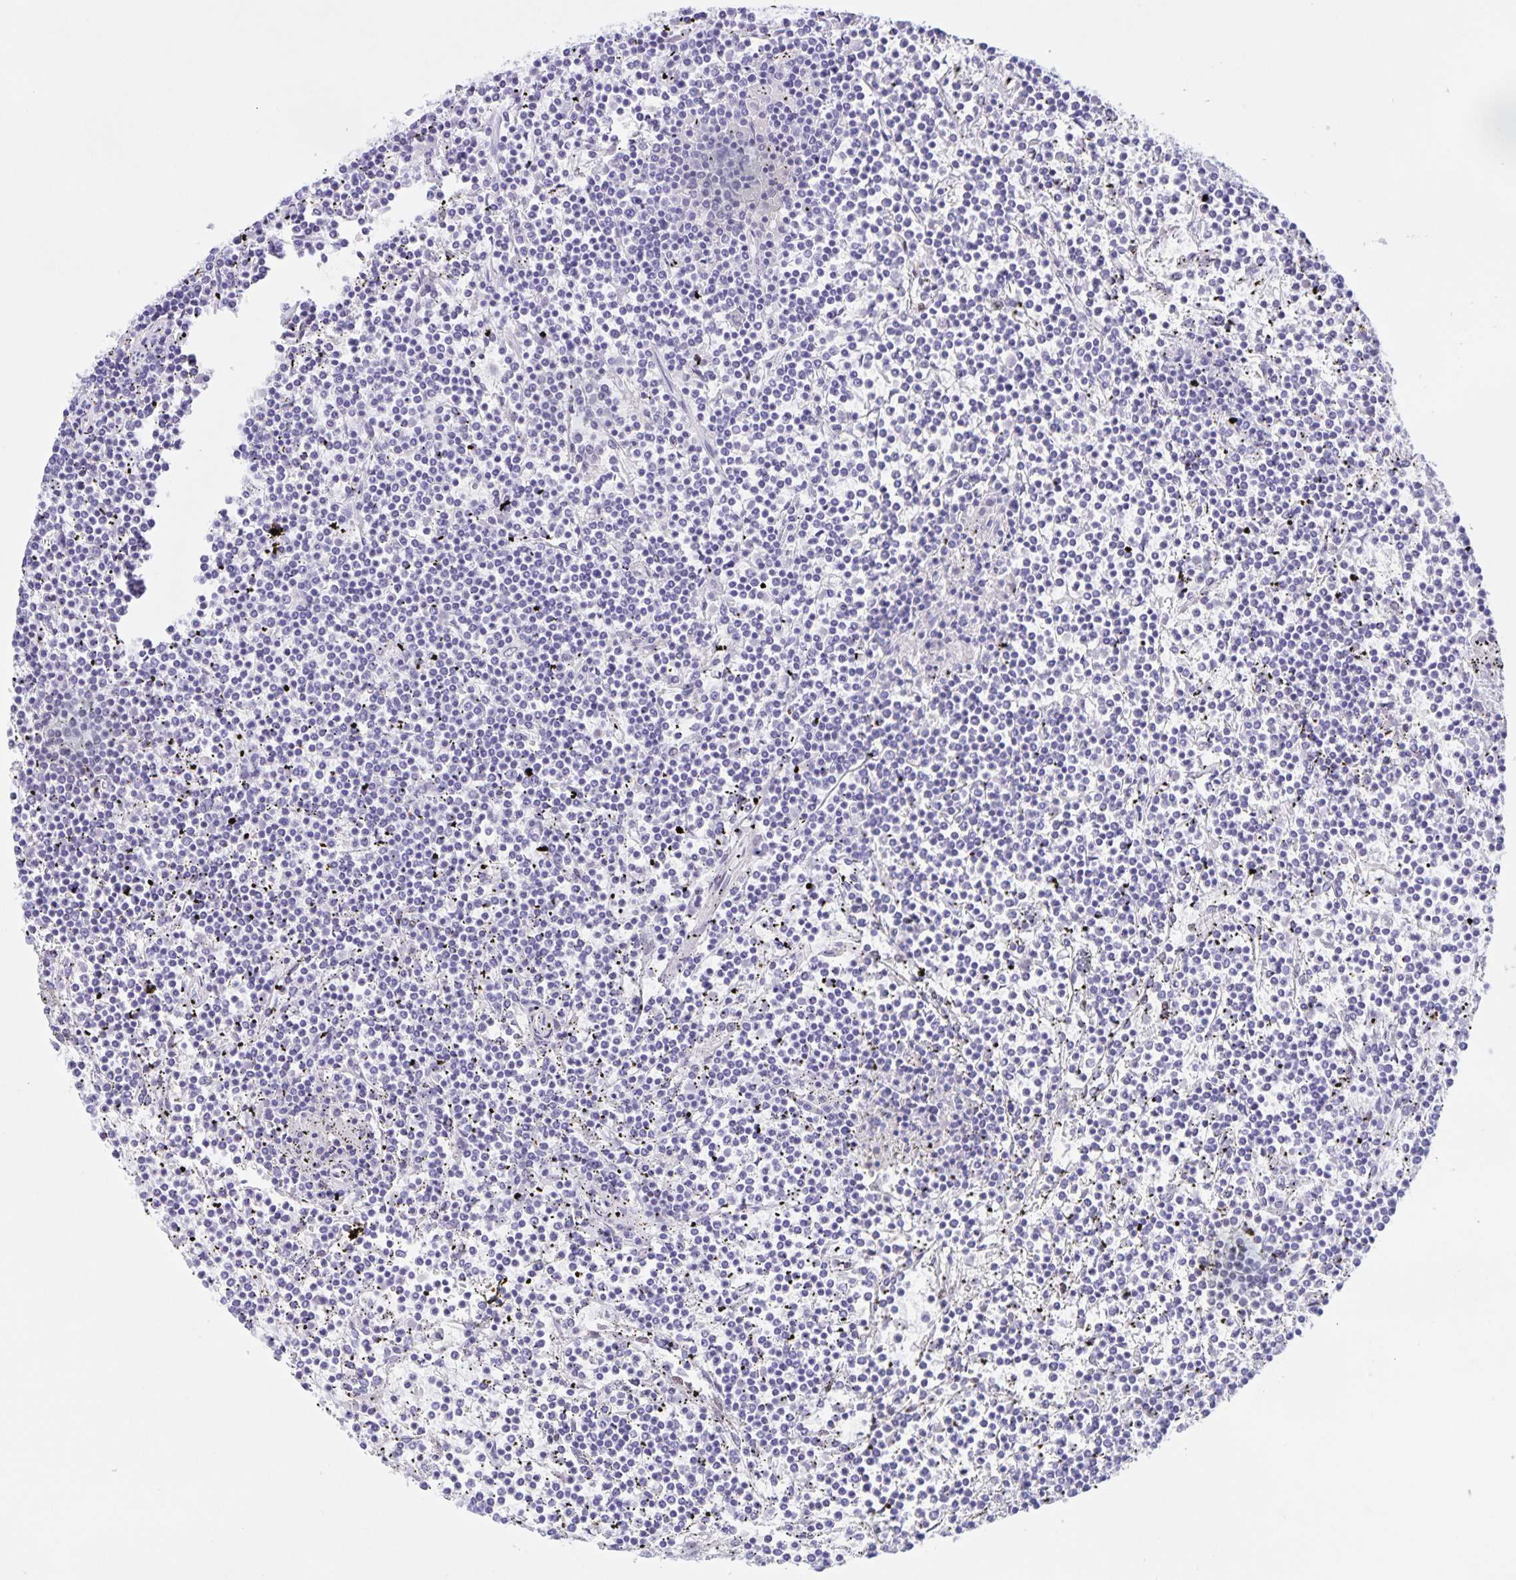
{"staining": {"intensity": "negative", "quantity": "none", "location": "none"}, "tissue": "lymphoma", "cell_type": "Tumor cells", "image_type": "cancer", "snomed": [{"axis": "morphology", "description": "Malignant lymphoma, non-Hodgkin's type, Low grade"}, {"axis": "topography", "description": "Spleen"}], "caption": "IHC micrograph of neoplastic tissue: human lymphoma stained with DAB (3,3'-diaminobenzidine) exhibits no significant protein expression in tumor cells. The staining was performed using DAB (3,3'-diaminobenzidine) to visualize the protein expression in brown, while the nuclei were stained in blue with hematoxylin (Magnification: 20x).", "gene": "TGIF2LX", "patient": {"sex": "female", "age": 19}}